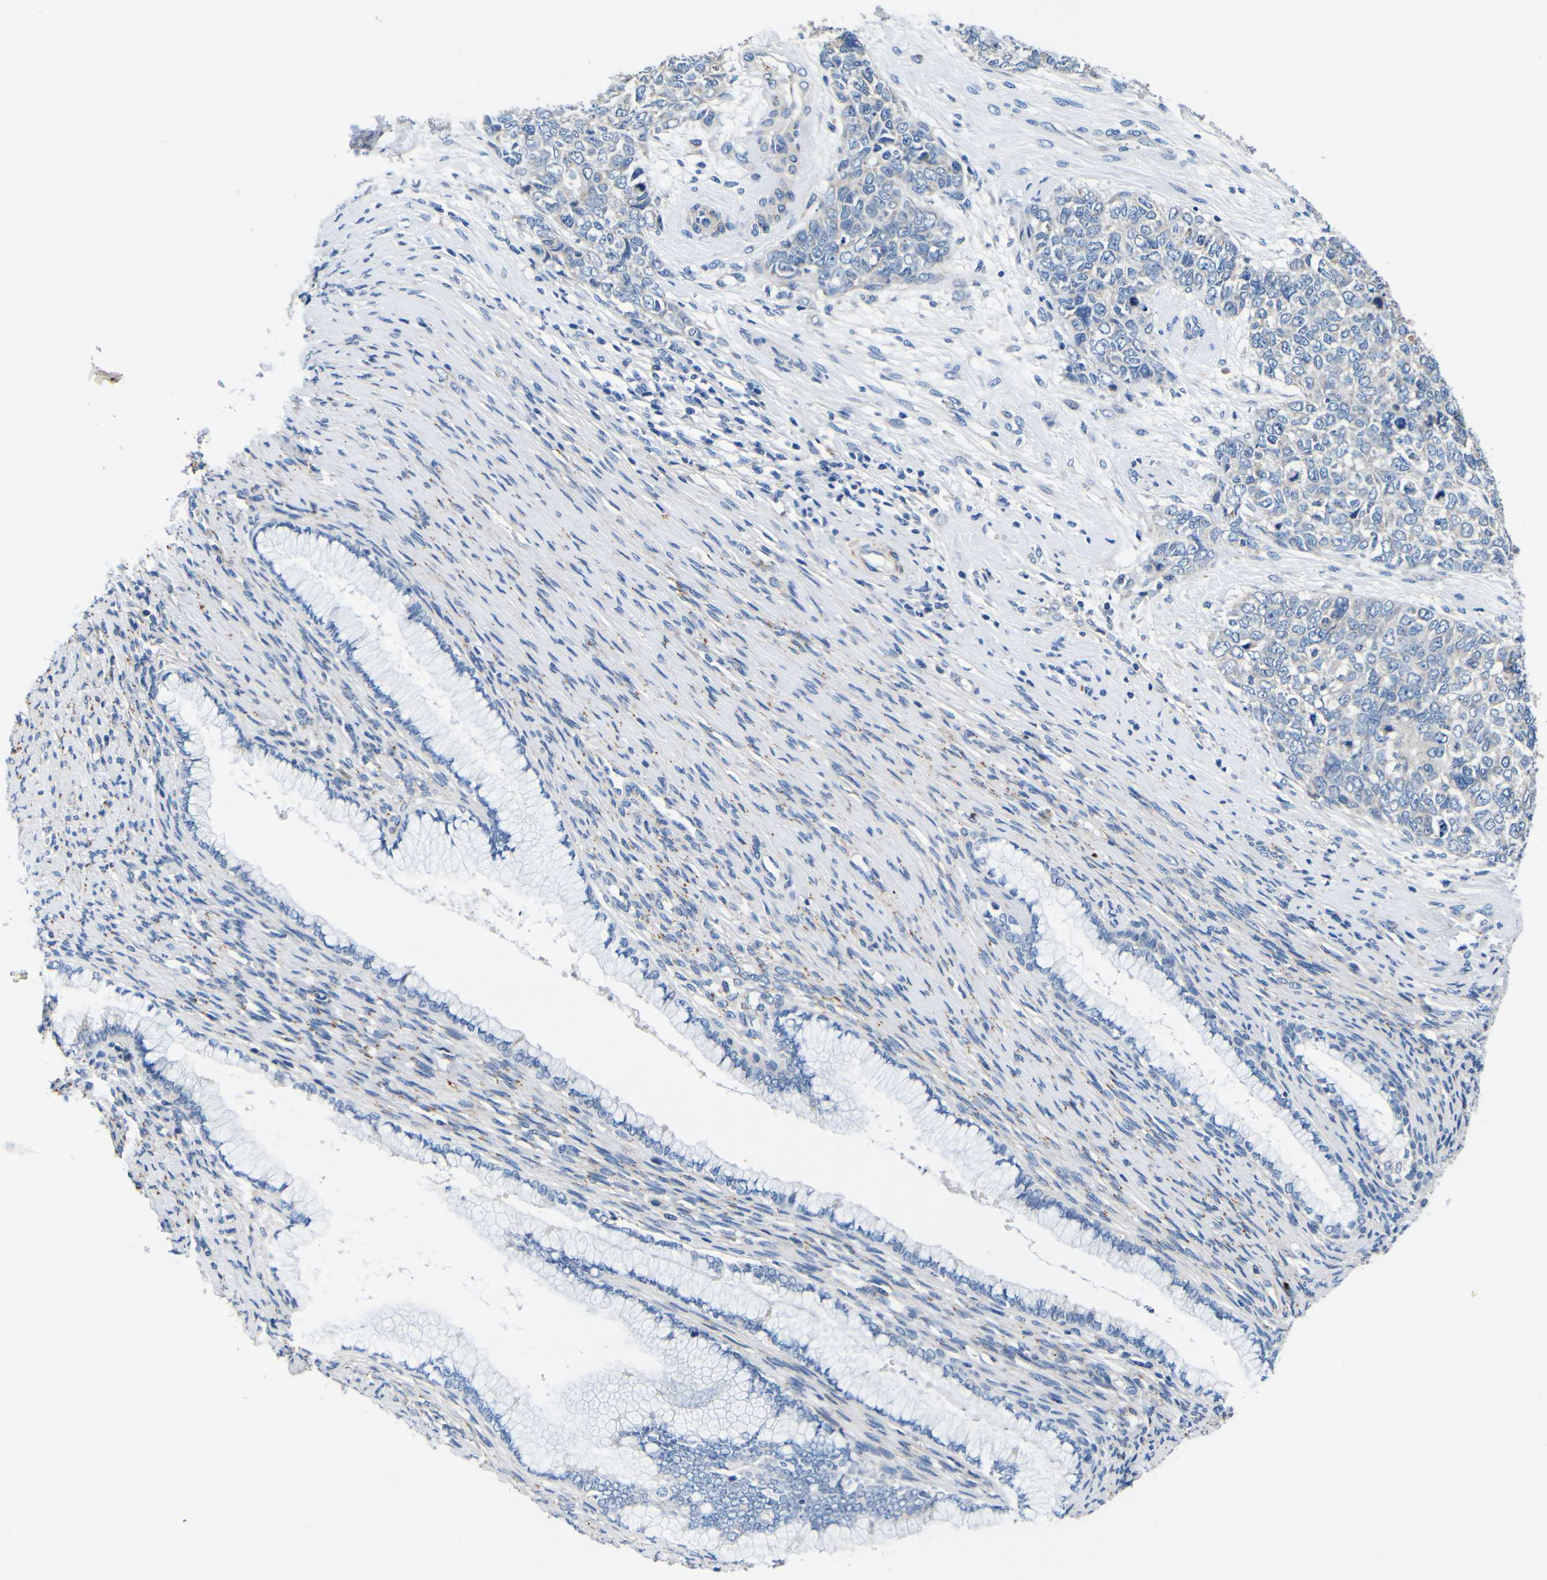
{"staining": {"intensity": "negative", "quantity": "none", "location": "none"}, "tissue": "cervical cancer", "cell_type": "Tumor cells", "image_type": "cancer", "snomed": [{"axis": "morphology", "description": "Squamous cell carcinoma, NOS"}, {"axis": "topography", "description": "Cervix"}], "caption": "Image shows no significant protein positivity in tumor cells of squamous cell carcinoma (cervical).", "gene": "AGAP3", "patient": {"sex": "female", "age": 63}}